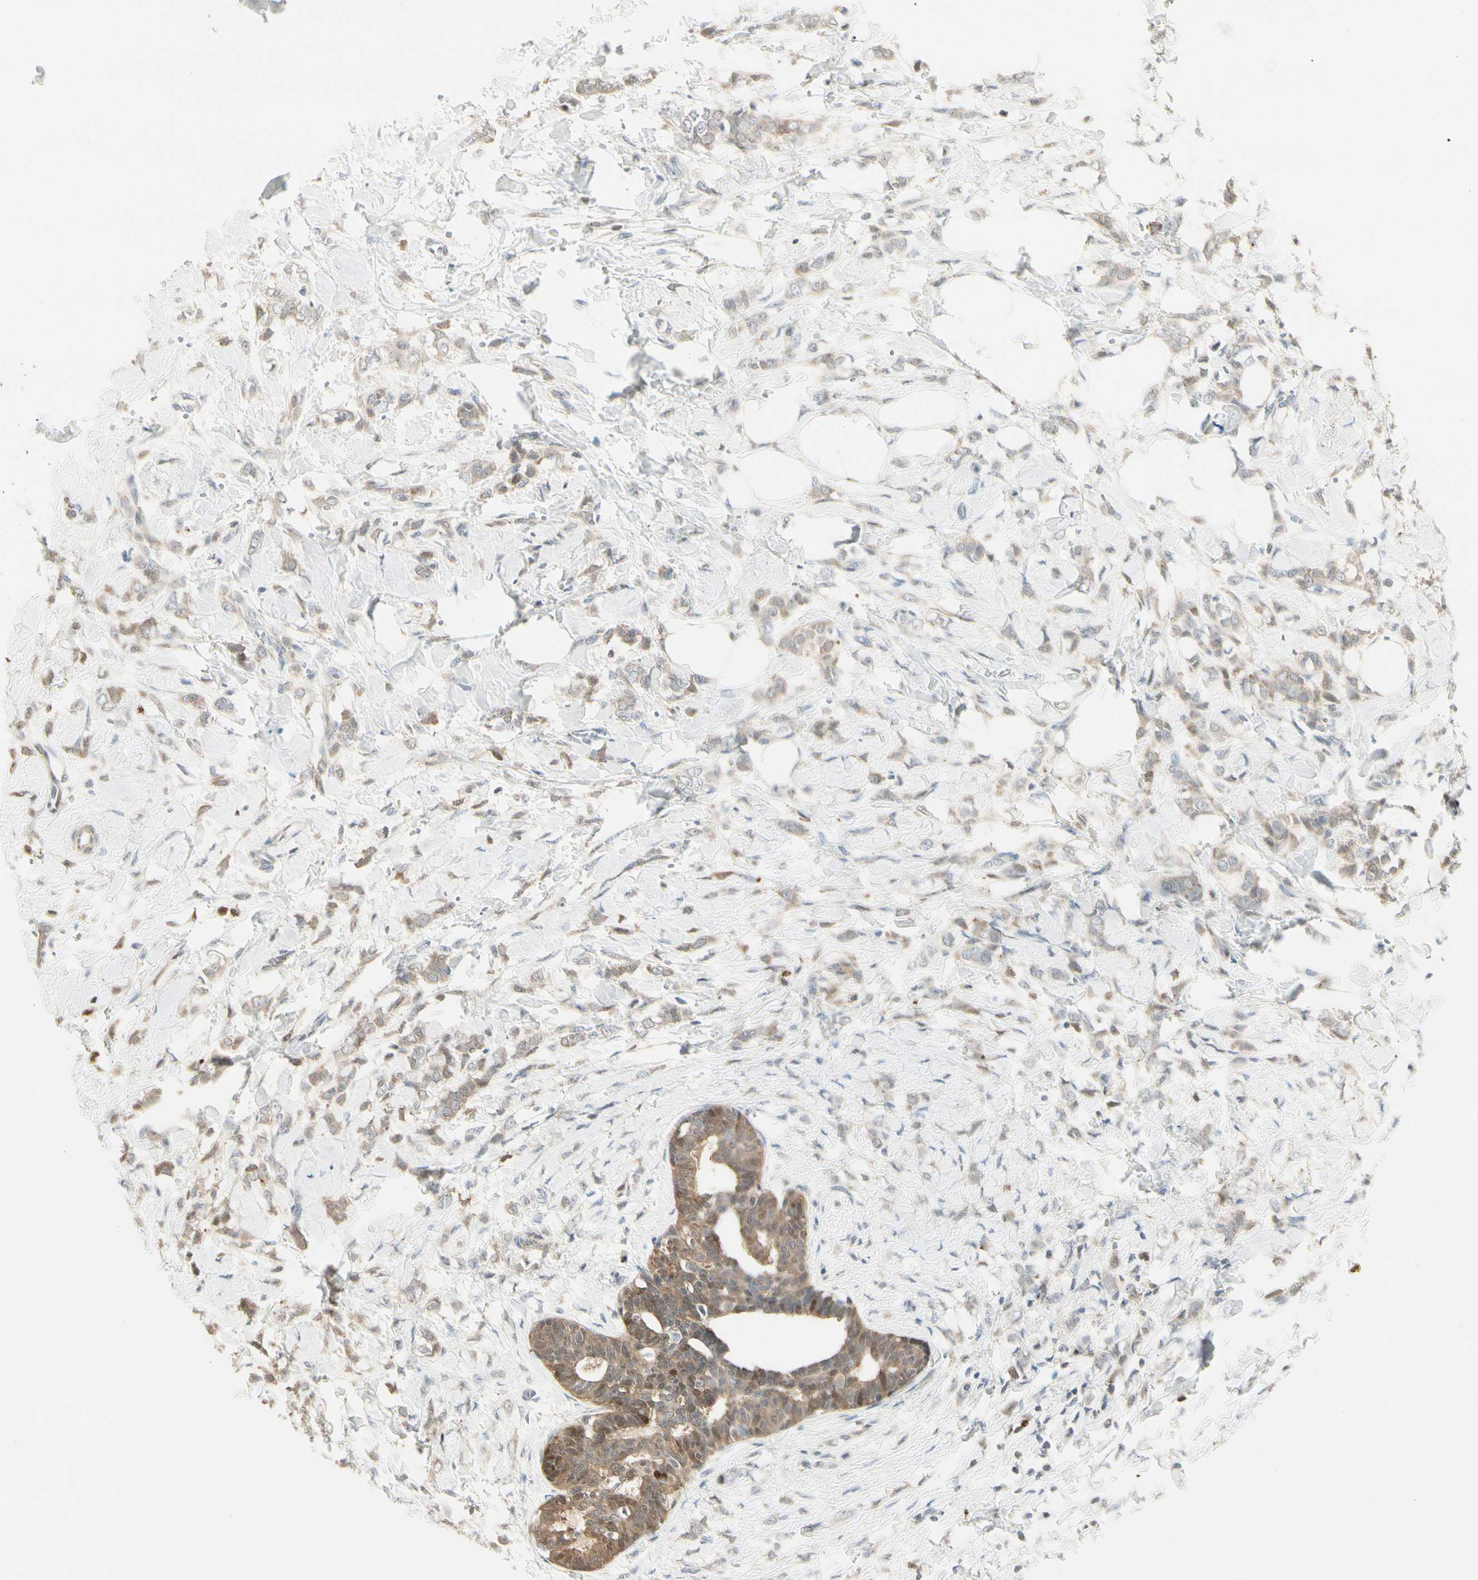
{"staining": {"intensity": "moderate", "quantity": ">75%", "location": "cytoplasmic/membranous"}, "tissue": "breast cancer", "cell_type": "Tumor cells", "image_type": "cancer", "snomed": [{"axis": "morphology", "description": "Lobular carcinoma, in situ"}, {"axis": "morphology", "description": "Lobular carcinoma"}, {"axis": "topography", "description": "Breast"}], "caption": "IHC of human lobular carcinoma (breast) reveals medium levels of moderate cytoplasmic/membranous expression in approximately >75% of tumor cells.", "gene": "EVC", "patient": {"sex": "female", "age": 41}}